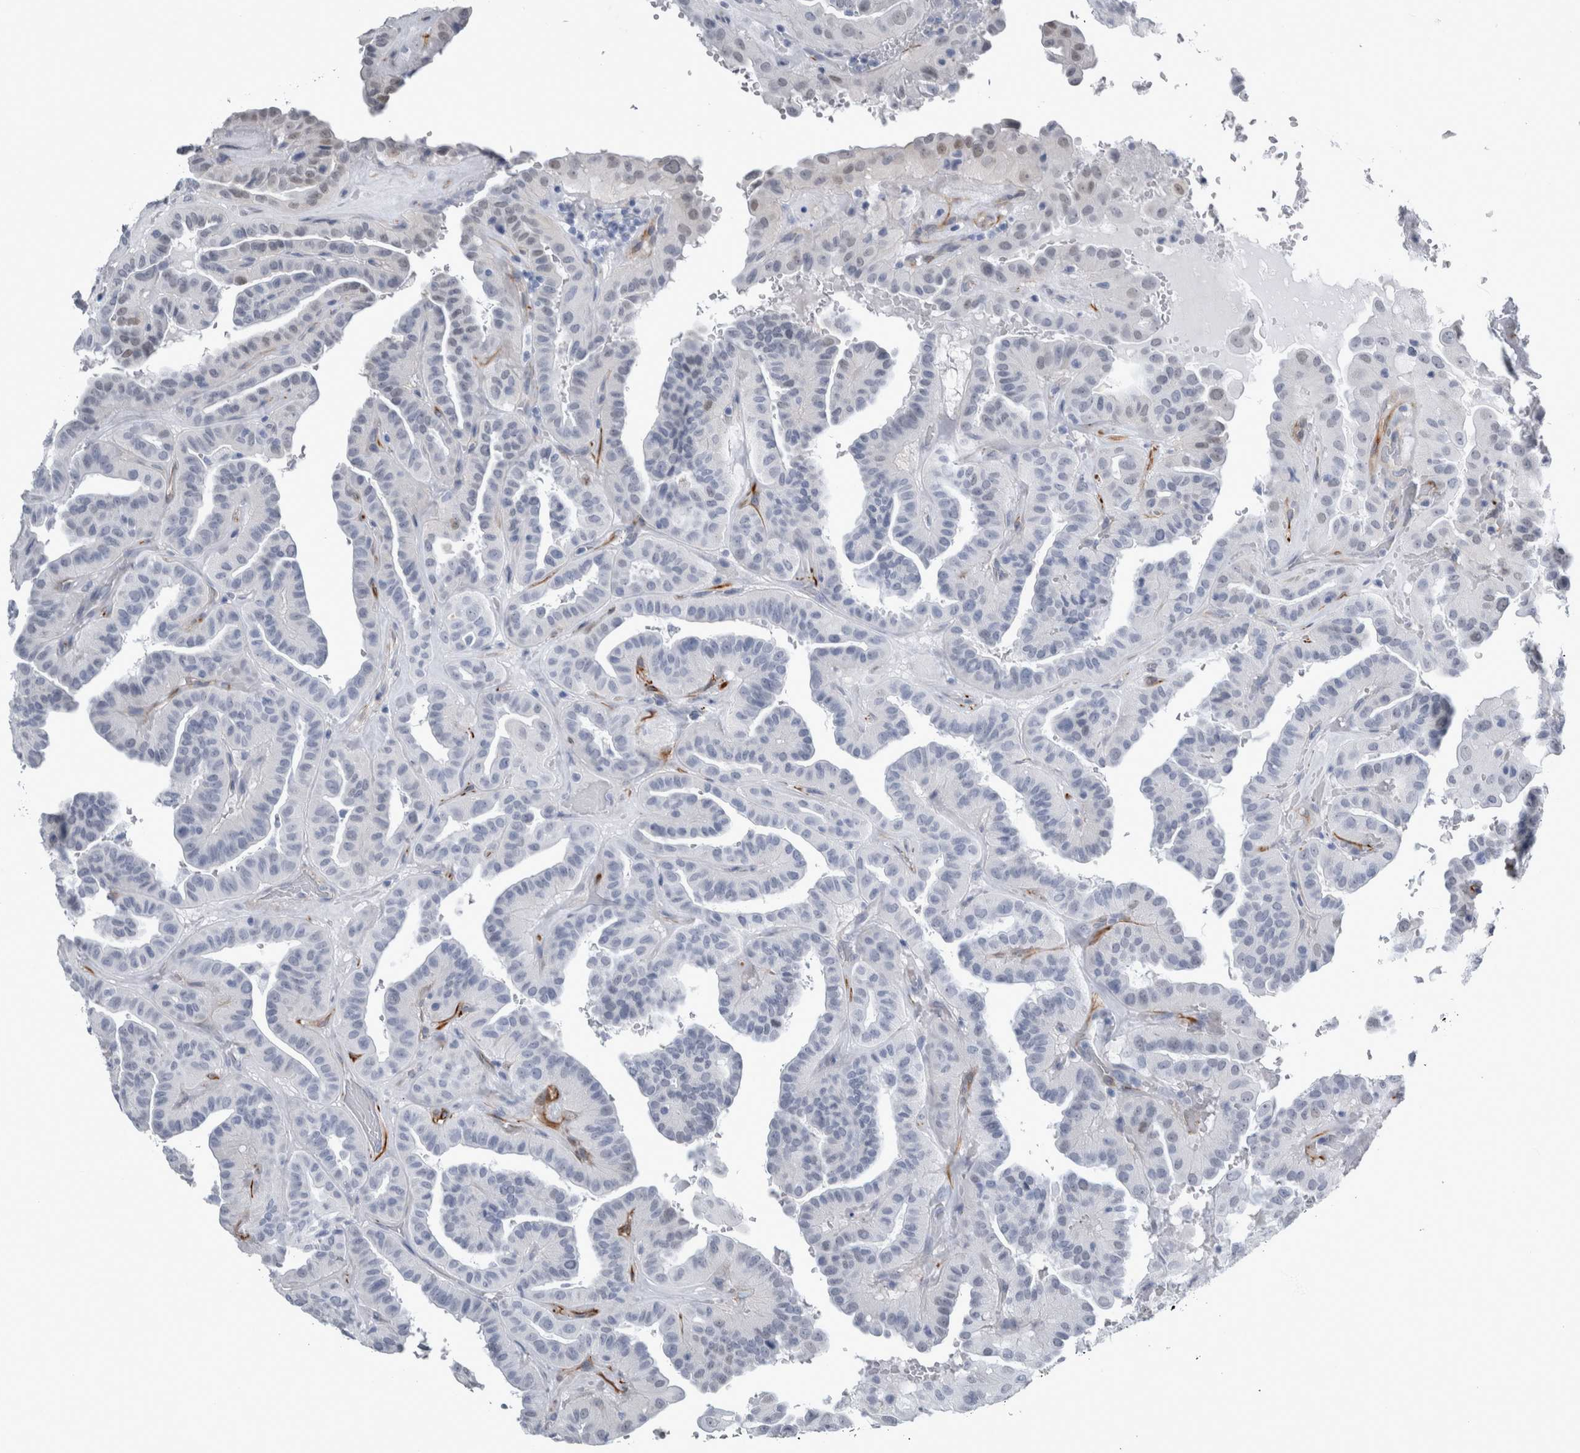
{"staining": {"intensity": "negative", "quantity": "none", "location": "none"}, "tissue": "thyroid cancer", "cell_type": "Tumor cells", "image_type": "cancer", "snomed": [{"axis": "morphology", "description": "Papillary adenocarcinoma, NOS"}, {"axis": "topography", "description": "Thyroid gland"}], "caption": "High power microscopy micrograph of an immunohistochemistry photomicrograph of papillary adenocarcinoma (thyroid), revealing no significant expression in tumor cells.", "gene": "VWDE", "patient": {"sex": "male", "age": 77}}